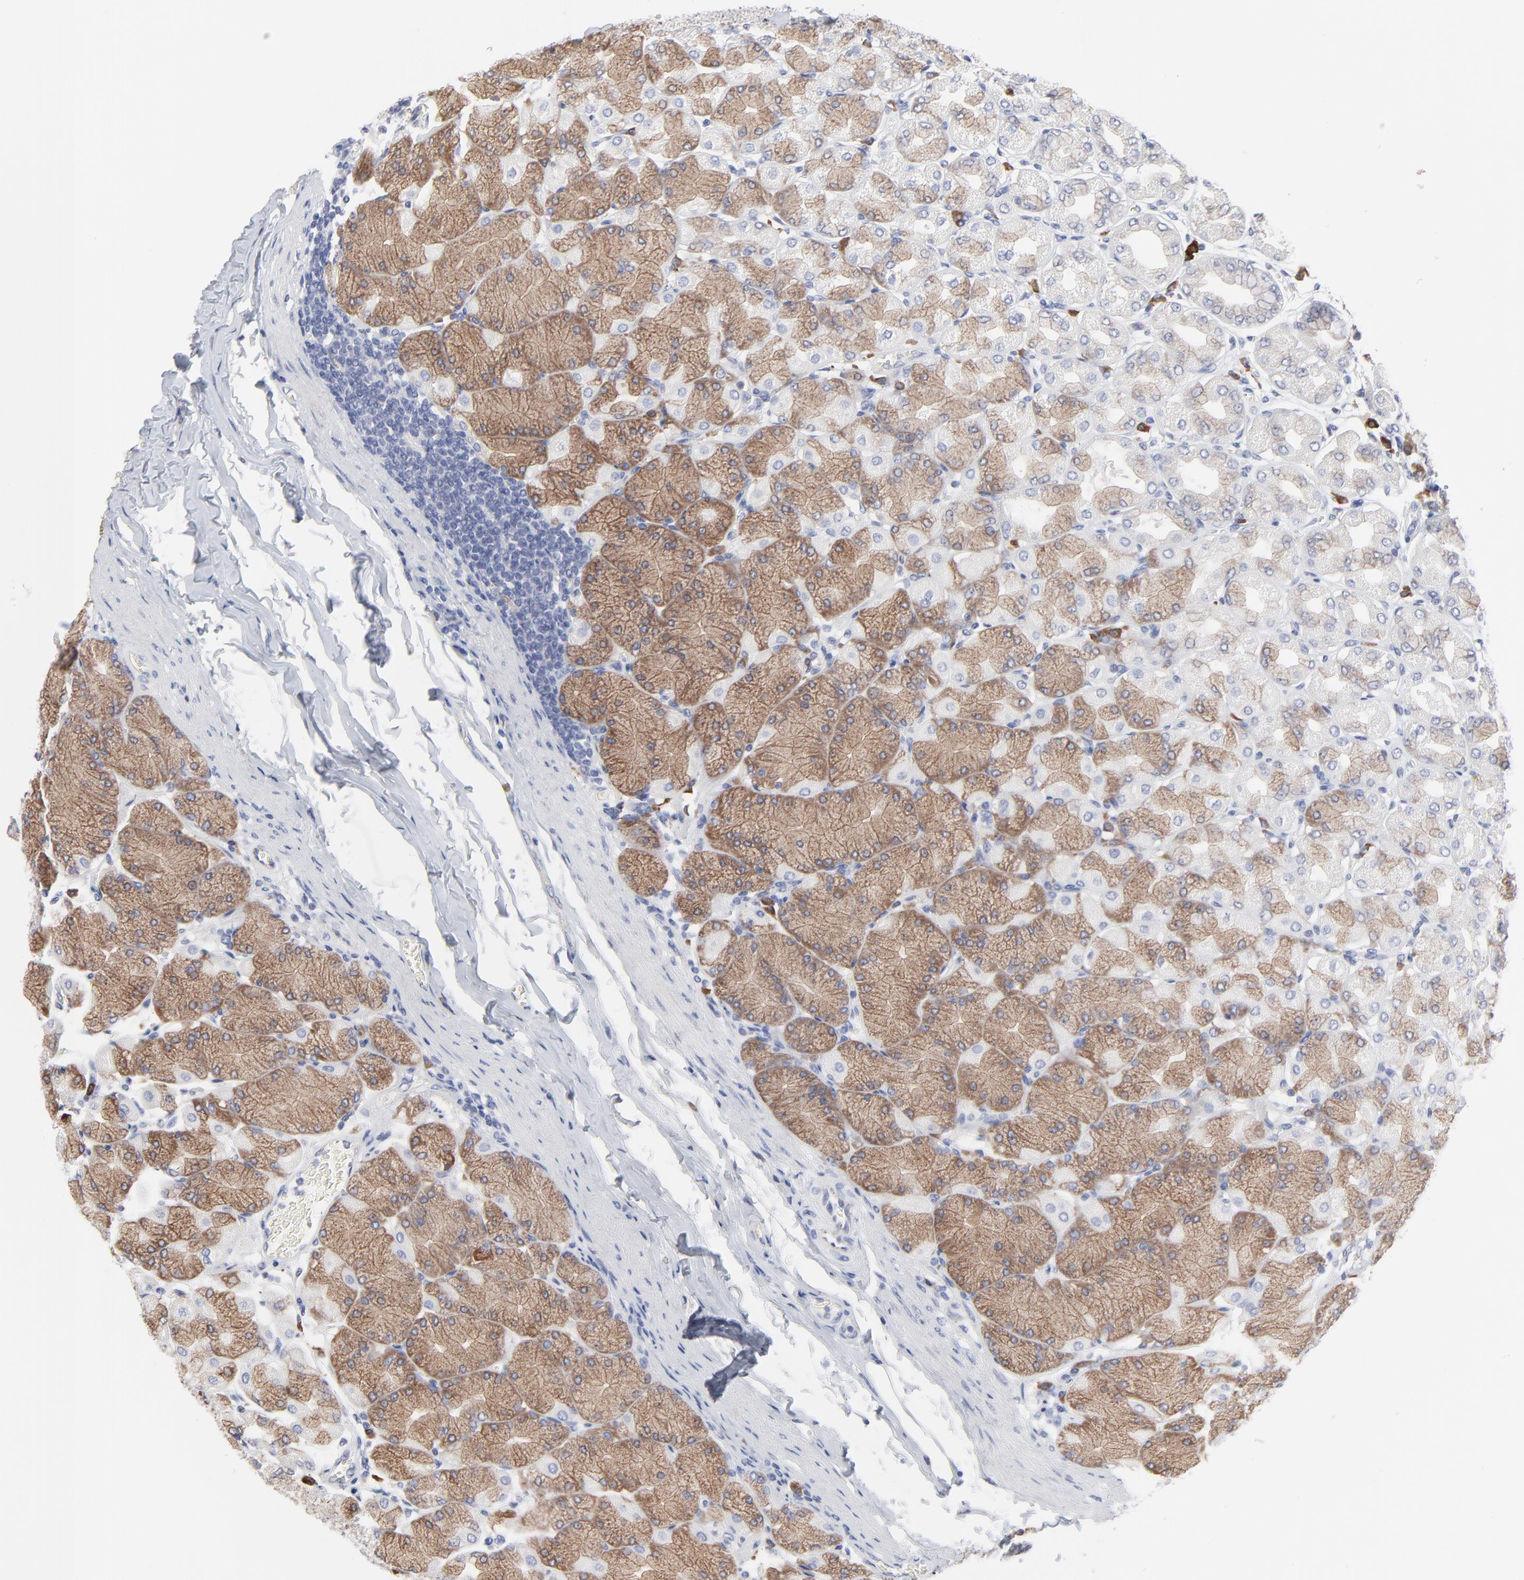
{"staining": {"intensity": "moderate", "quantity": "25%-75%", "location": "cytoplasmic/membranous"}, "tissue": "stomach", "cell_type": "Glandular cells", "image_type": "normal", "snomed": [{"axis": "morphology", "description": "Normal tissue, NOS"}, {"axis": "topography", "description": "Stomach, upper"}], "caption": "IHC photomicrograph of benign stomach: human stomach stained using IHC exhibits medium levels of moderate protein expression localized specifically in the cytoplasmic/membranous of glandular cells, appearing as a cytoplasmic/membranous brown color.", "gene": "TRIM22", "patient": {"sex": "female", "age": 56}}